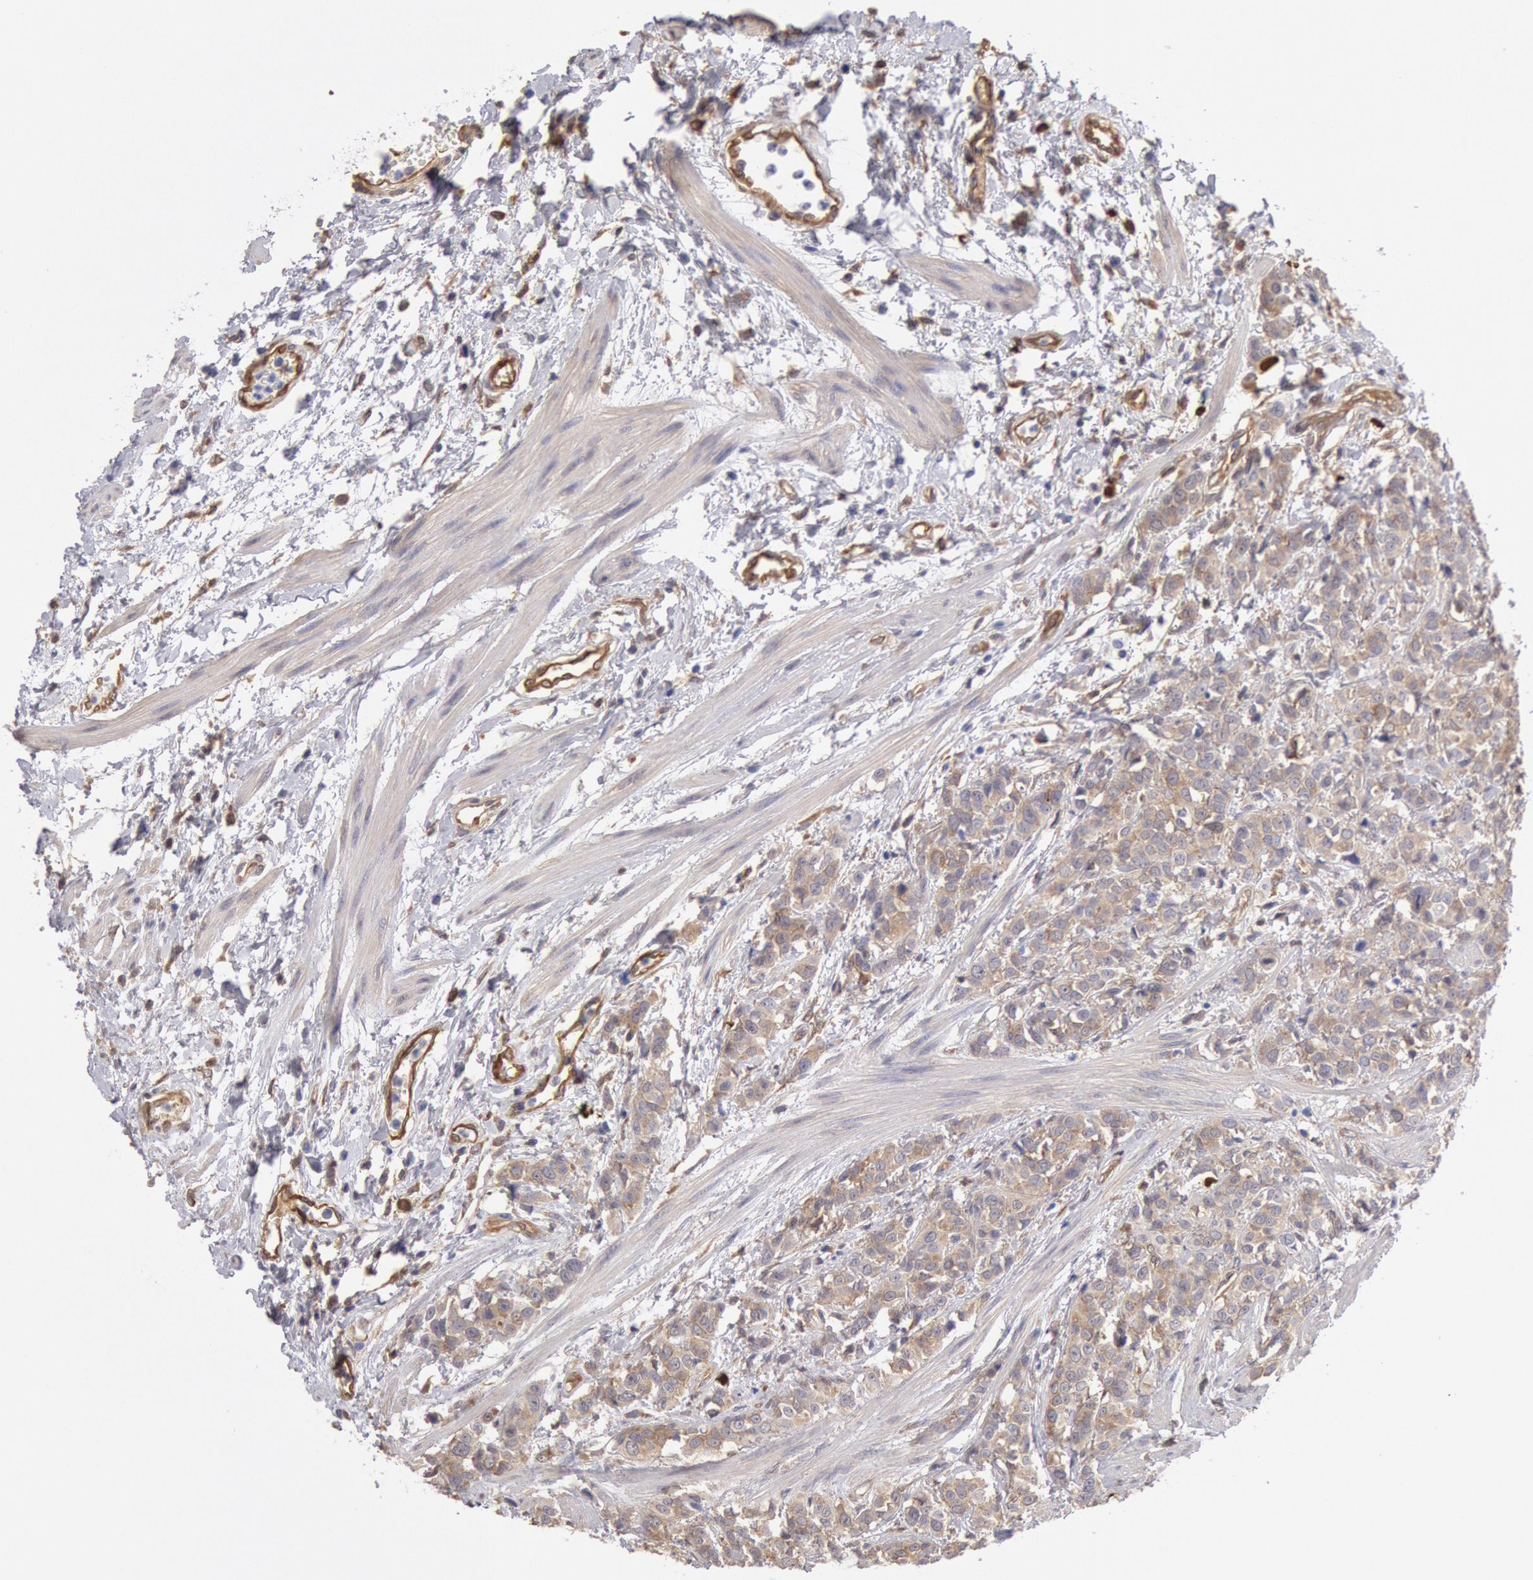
{"staining": {"intensity": "moderate", "quantity": ">75%", "location": "cytoplasmic/membranous"}, "tissue": "urothelial cancer", "cell_type": "Tumor cells", "image_type": "cancer", "snomed": [{"axis": "morphology", "description": "Urothelial carcinoma, High grade"}, {"axis": "topography", "description": "Urinary bladder"}], "caption": "Immunohistochemical staining of human urothelial carcinoma (high-grade) demonstrates moderate cytoplasmic/membranous protein staining in approximately >75% of tumor cells. Ihc stains the protein of interest in brown and the nuclei are stained blue.", "gene": "CCDC50", "patient": {"sex": "male", "age": 56}}